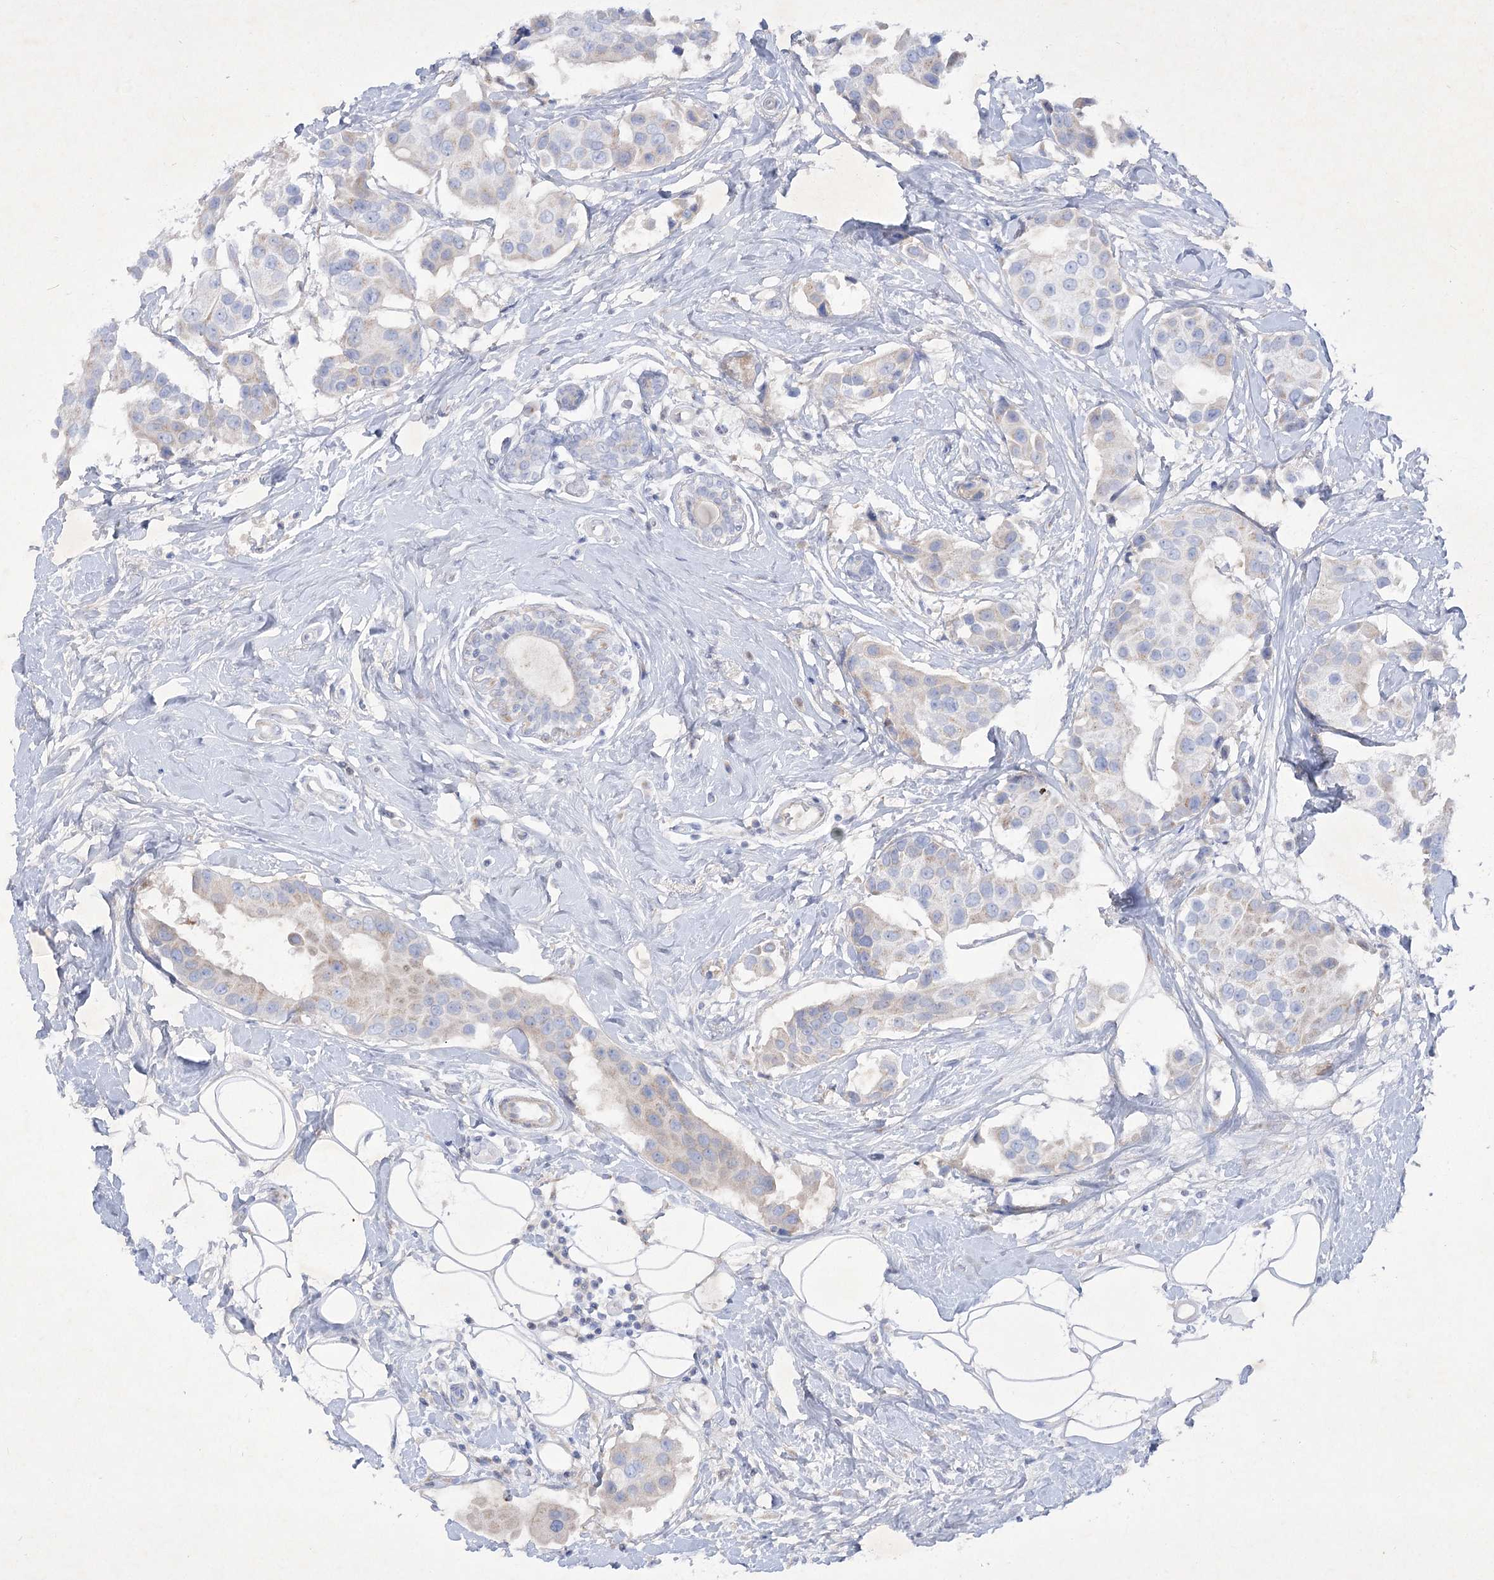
{"staining": {"intensity": "negative", "quantity": "none", "location": "none"}, "tissue": "breast cancer", "cell_type": "Tumor cells", "image_type": "cancer", "snomed": [{"axis": "morphology", "description": "Normal tissue, NOS"}, {"axis": "morphology", "description": "Duct carcinoma"}, {"axis": "topography", "description": "Breast"}], "caption": "Immunohistochemistry of breast cancer (intraductal carcinoma) demonstrates no staining in tumor cells.", "gene": "GBF1", "patient": {"sex": "female", "age": 39}}